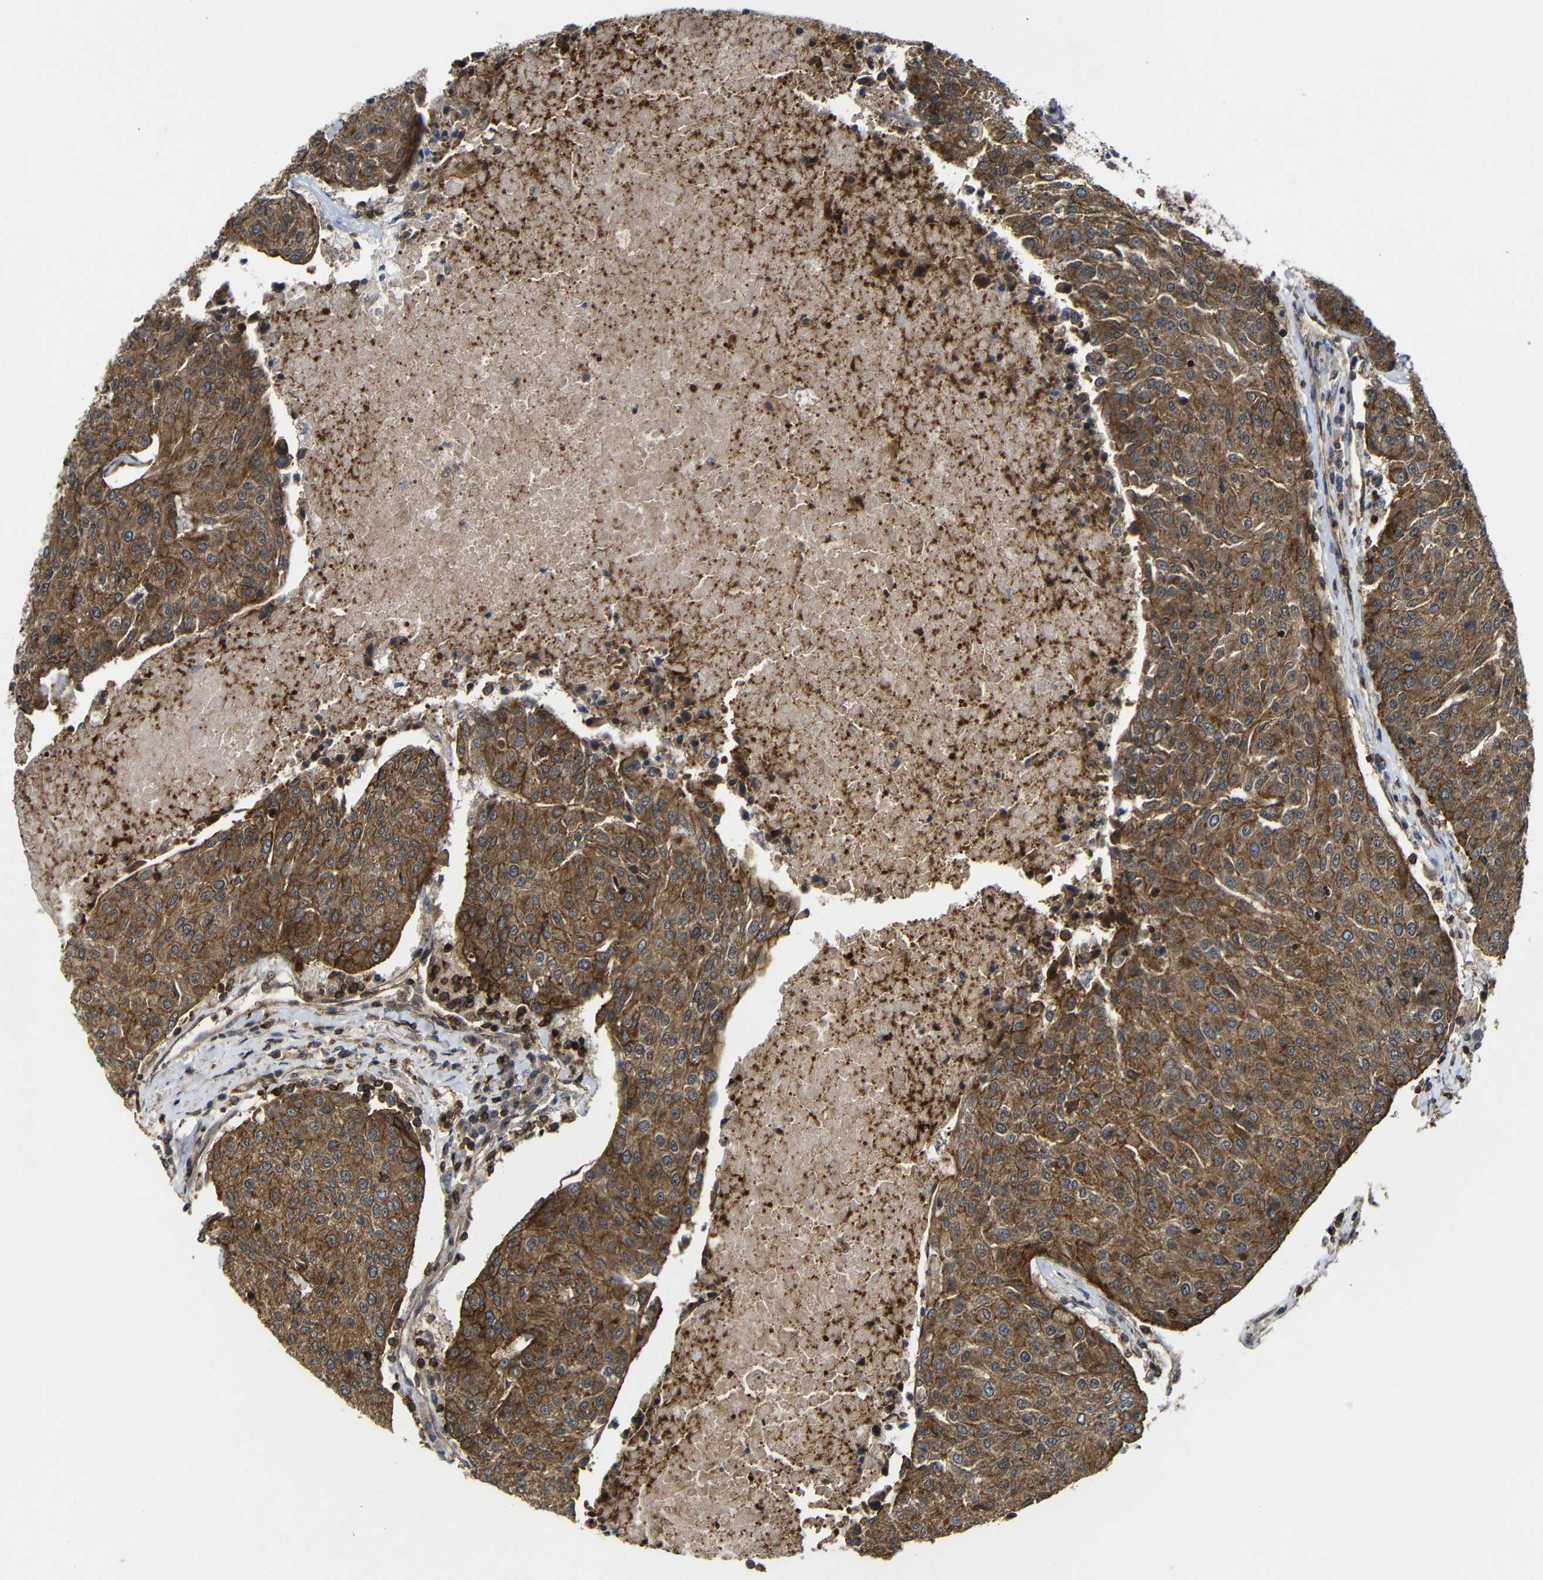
{"staining": {"intensity": "moderate", "quantity": ">75%", "location": "cytoplasmic/membranous"}, "tissue": "urothelial cancer", "cell_type": "Tumor cells", "image_type": "cancer", "snomed": [{"axis": "morphology", "description": "Urothelial carcinoma, High grade"}, {"axis": "topography", "description": "Urinary bladder"}], "caption": "Human urothelial cancer stained for a protein (brown) reveals moderate cytoplasmic/membranous positive positivity in about >75% of tumor cells.", "gene": "NANOS1", "patient": {"sex": "female", "age": 85}}